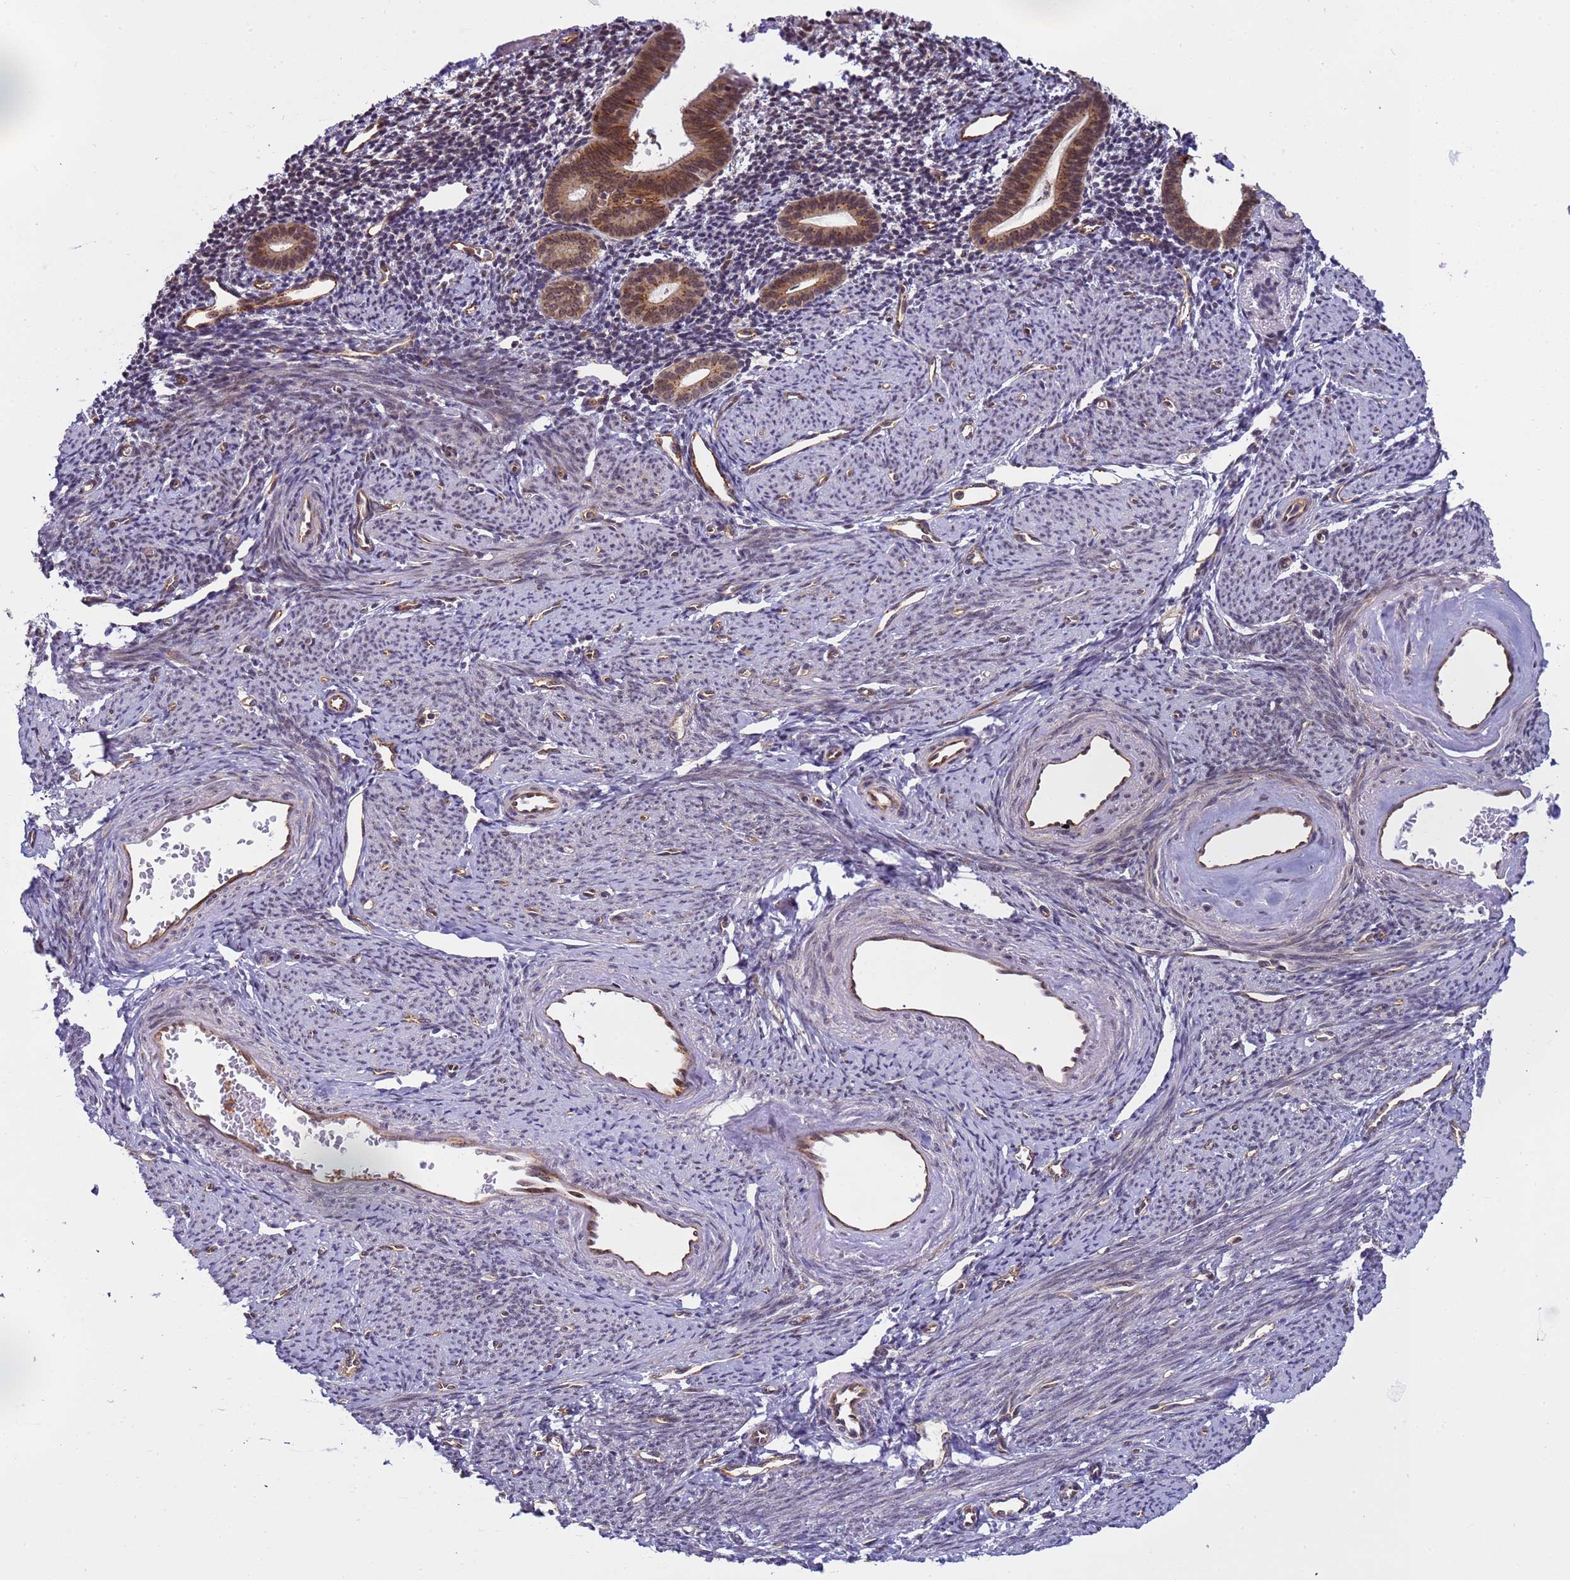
{"staining": {"intensity": "negative", "quantity": "none", "location": "none"}, "tissue": "endometrium", "cell_type": "Cells in endometrial stroma", "image_type": "normal", "snomed": [{"axis": "morphology", "description": "Normal tissue, NOS"}, {"axis": "topography", "description": "Endometrium"}], "caption": "The histopathology image exhibits no significant staining in cells in endometrial stroma of endometrium.", "gene": "EMC2", "patient": {"sex": "female", "age": 56}}